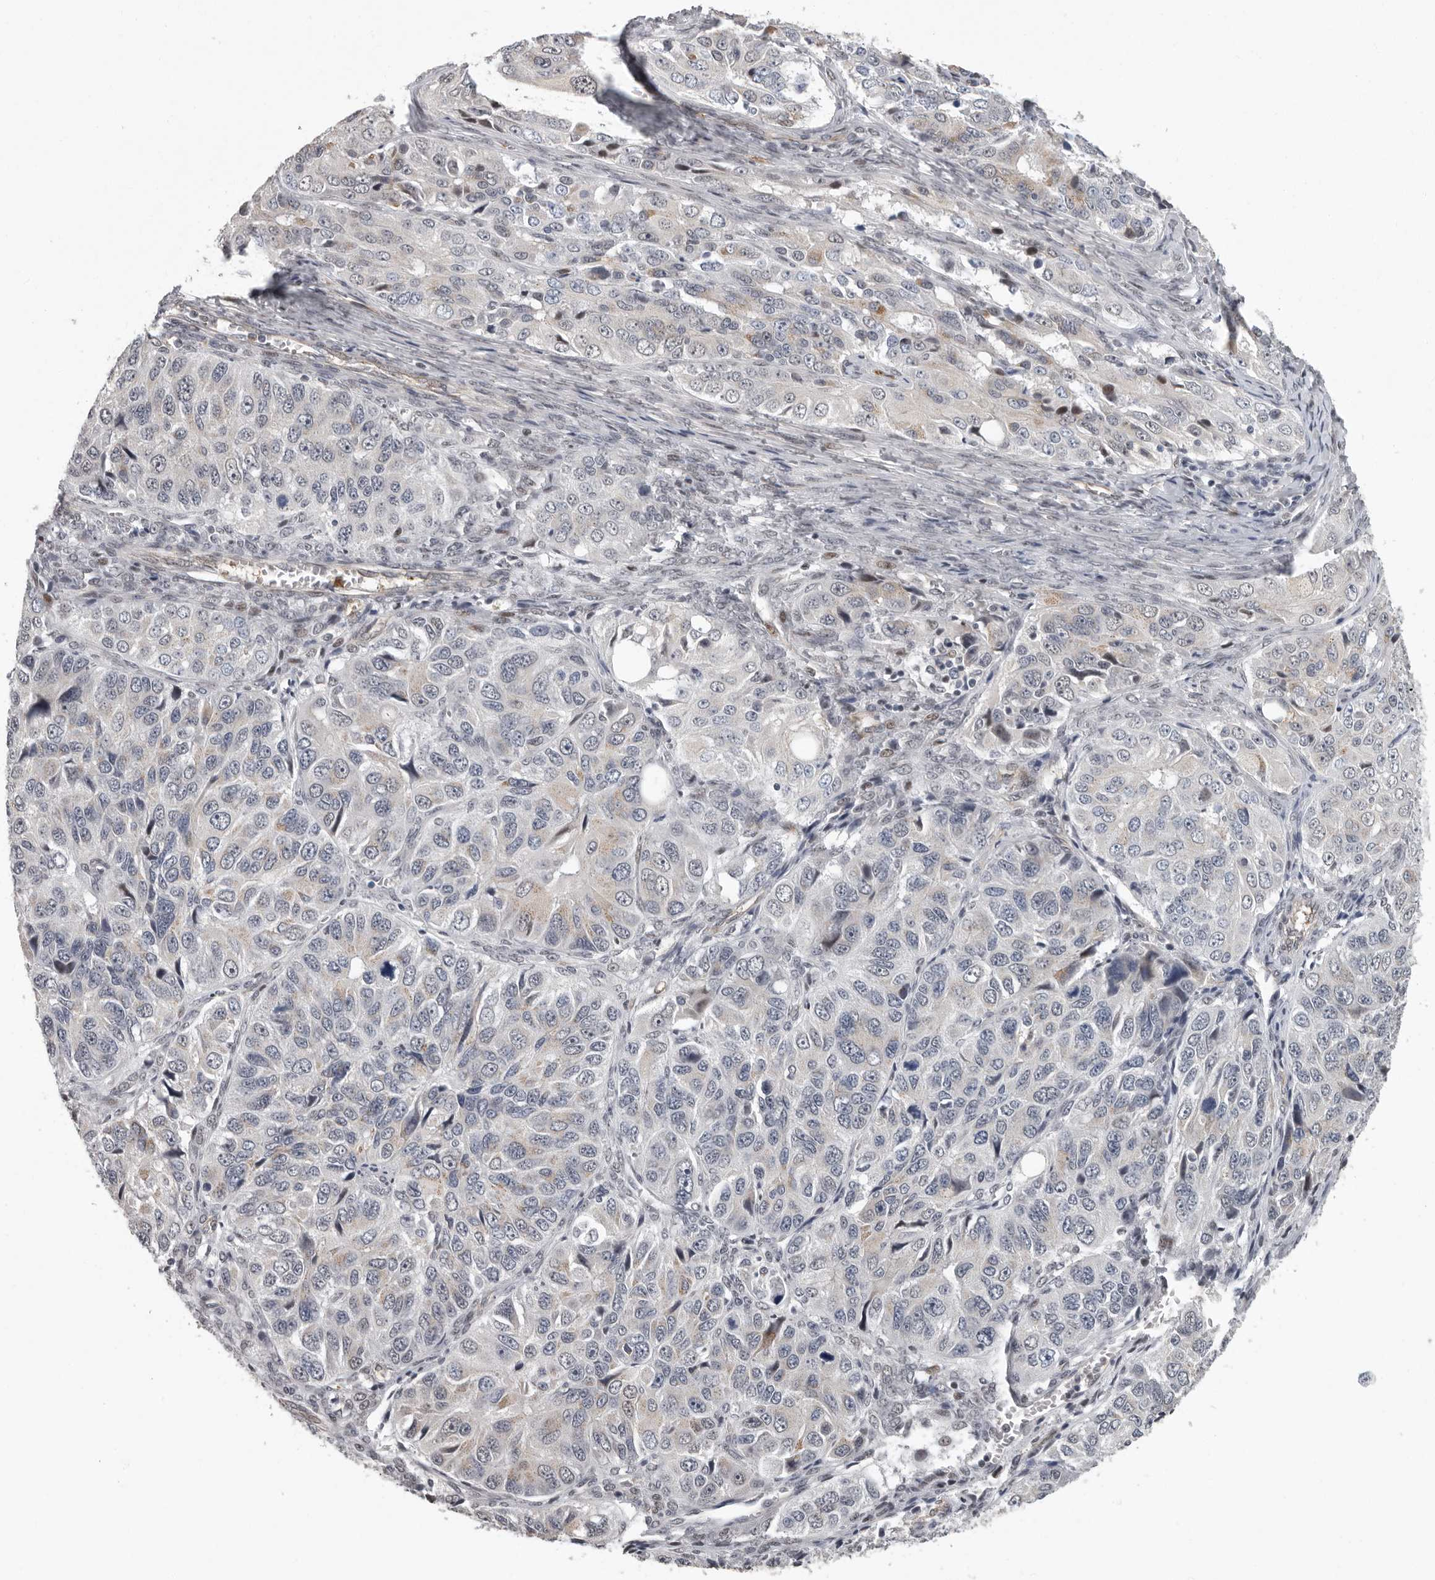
{"staining": {"intensity": "weak", "quantity": "<25%", "location": "cytoplasmic/membranous"}, "tissue": "ovarian cancer", "cell_type": "Tumor cells", "image_type": "cancer", "snomed": [{"axis": "morphology", "description": "Carcinoma, endometroid"}, {"axis": "topography", "description": "Ovary"}], "caption": "An image of human endometroid carcinoma (ovarian) is negative for staining in tumor cells.", "gene": "RALGPS2", "patient": {"sex": "female", "age": 51}}